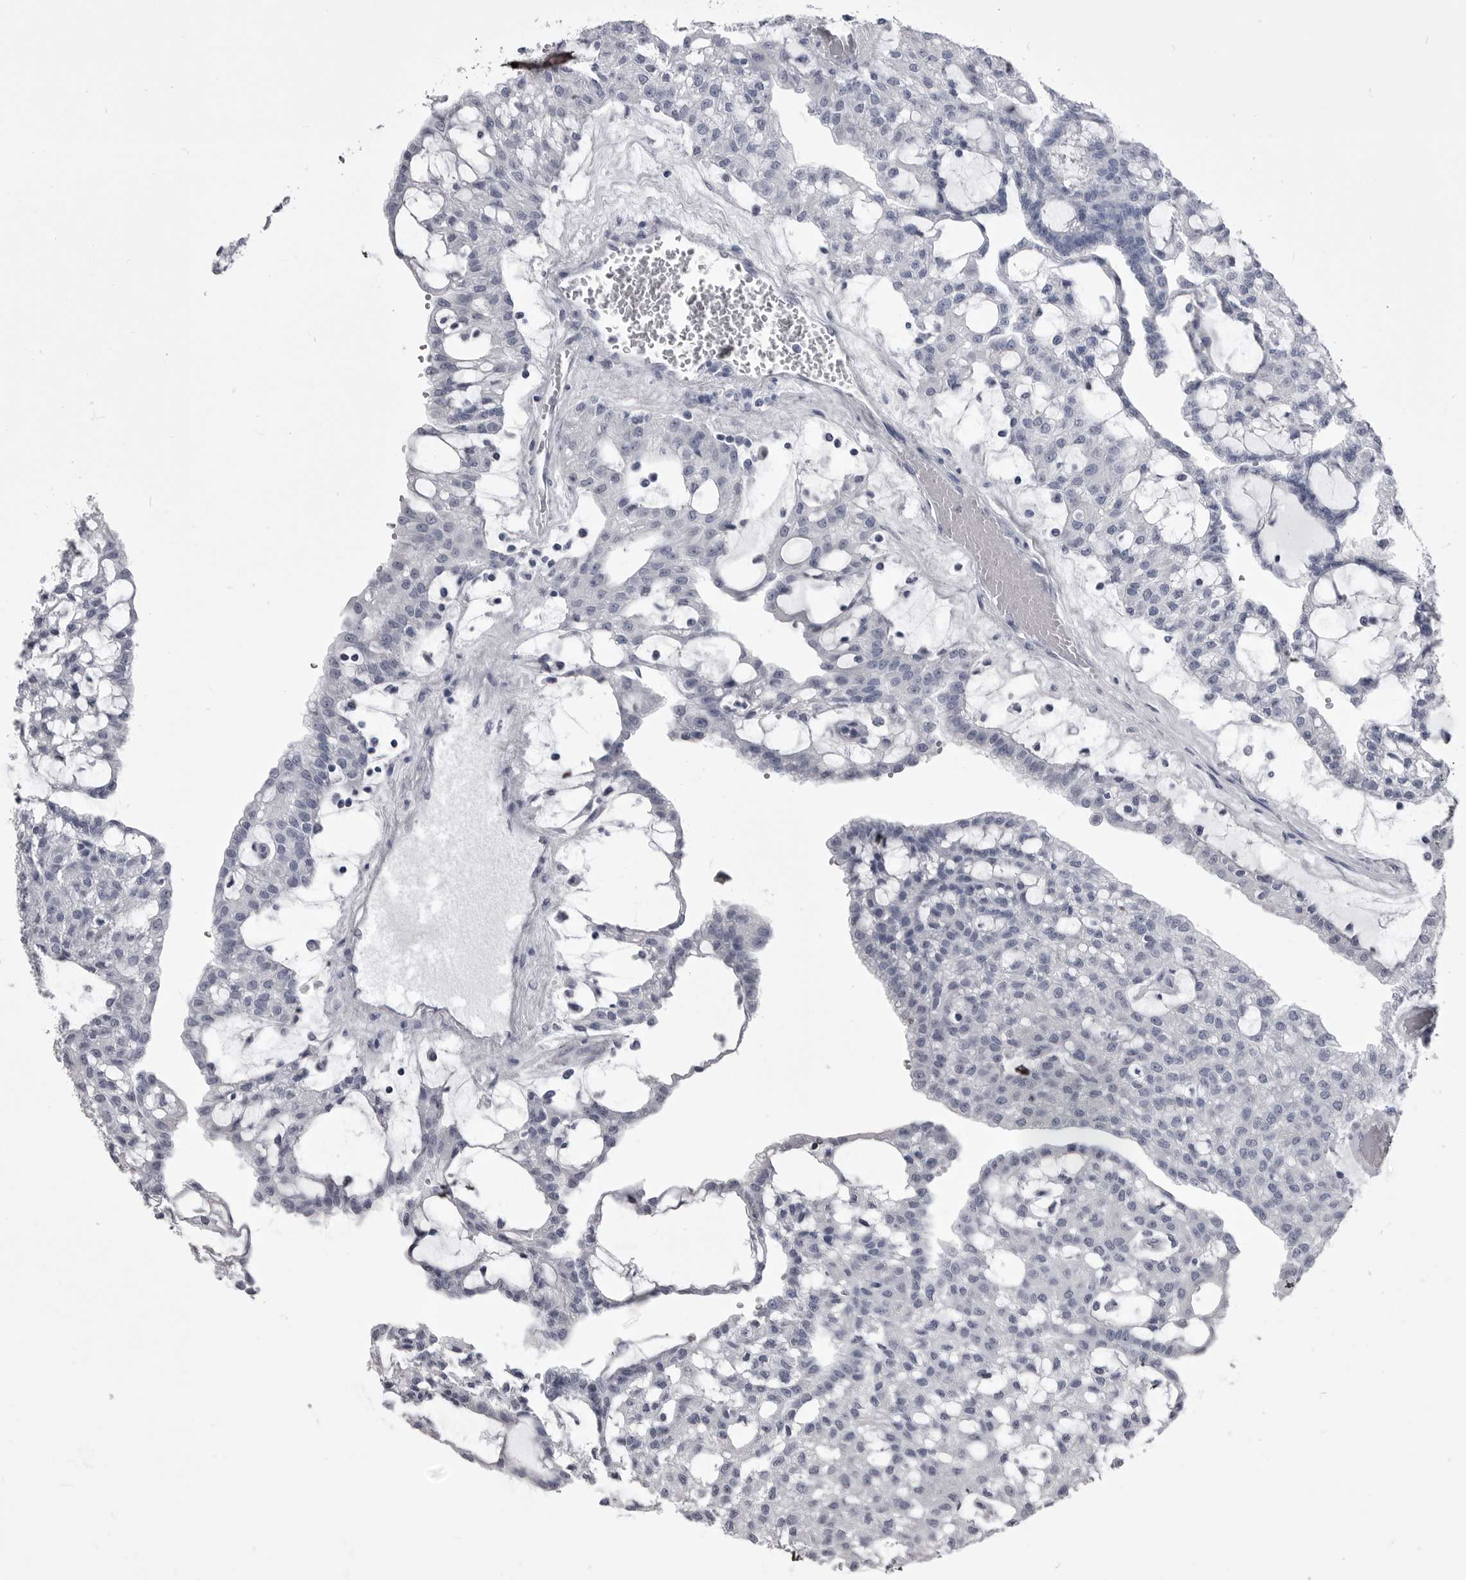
{"staining": {"intensity": "negative", "quantity": "none", "location": "none"}, "tissue": "renal cancer", "cell_type": "Tumor cells", "image_type": "cancer", "snomed": [{"axis": "morphology", "description": "Adenocarcinoma, NOS"}, {"axis": "topography", "description": "Kidney"}], "caption": "Human renal adenocarcinoma stained for a protein using IHC reveals no positivity in tumor cells.", "gene": "ANK2", "patient": {"sex": "male", "age": 63}}